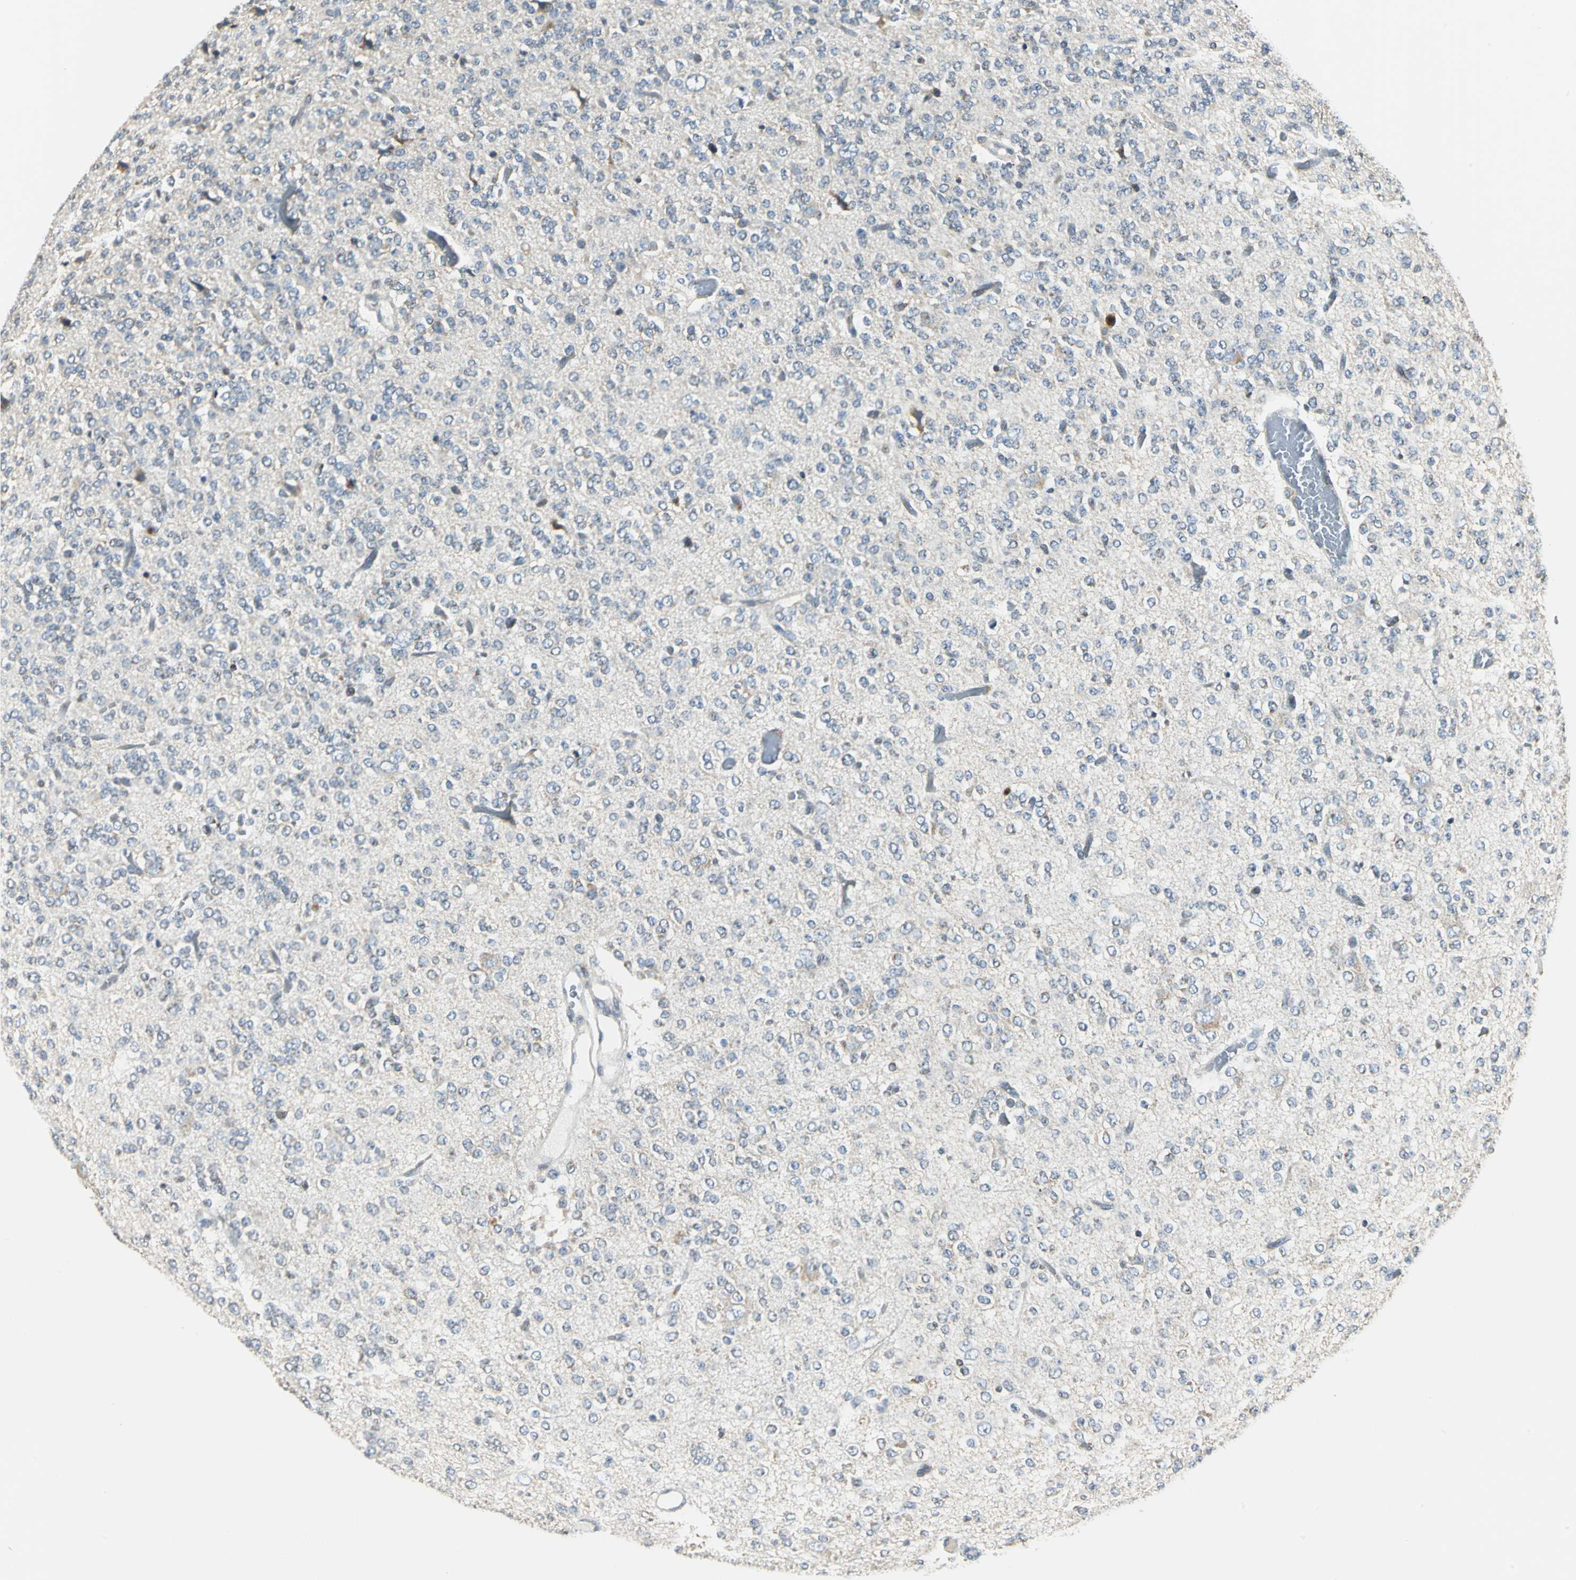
{"staining": {"intensity": "weak", "quantity": "<25%", "location": "cytoplasmic/membranous"}, "tissue": "glioma", "cell_type": "Tumor cells", "image_type": "cancer", "snomed": [{"axis": "morphology", "description": "Glioma, malignant, Low grade"}, {"axis": "topography", "description": "Brain"}], "caption": "Protein analysis of glioma displays no significant expression in tumor cells. (DAB (3,3'-diaminobenzidine) immunohistochemistry visualized using brightfield microscopy, high magnification).", "gene": "USP40", "patient": {"sex": "male", "age": 38}}